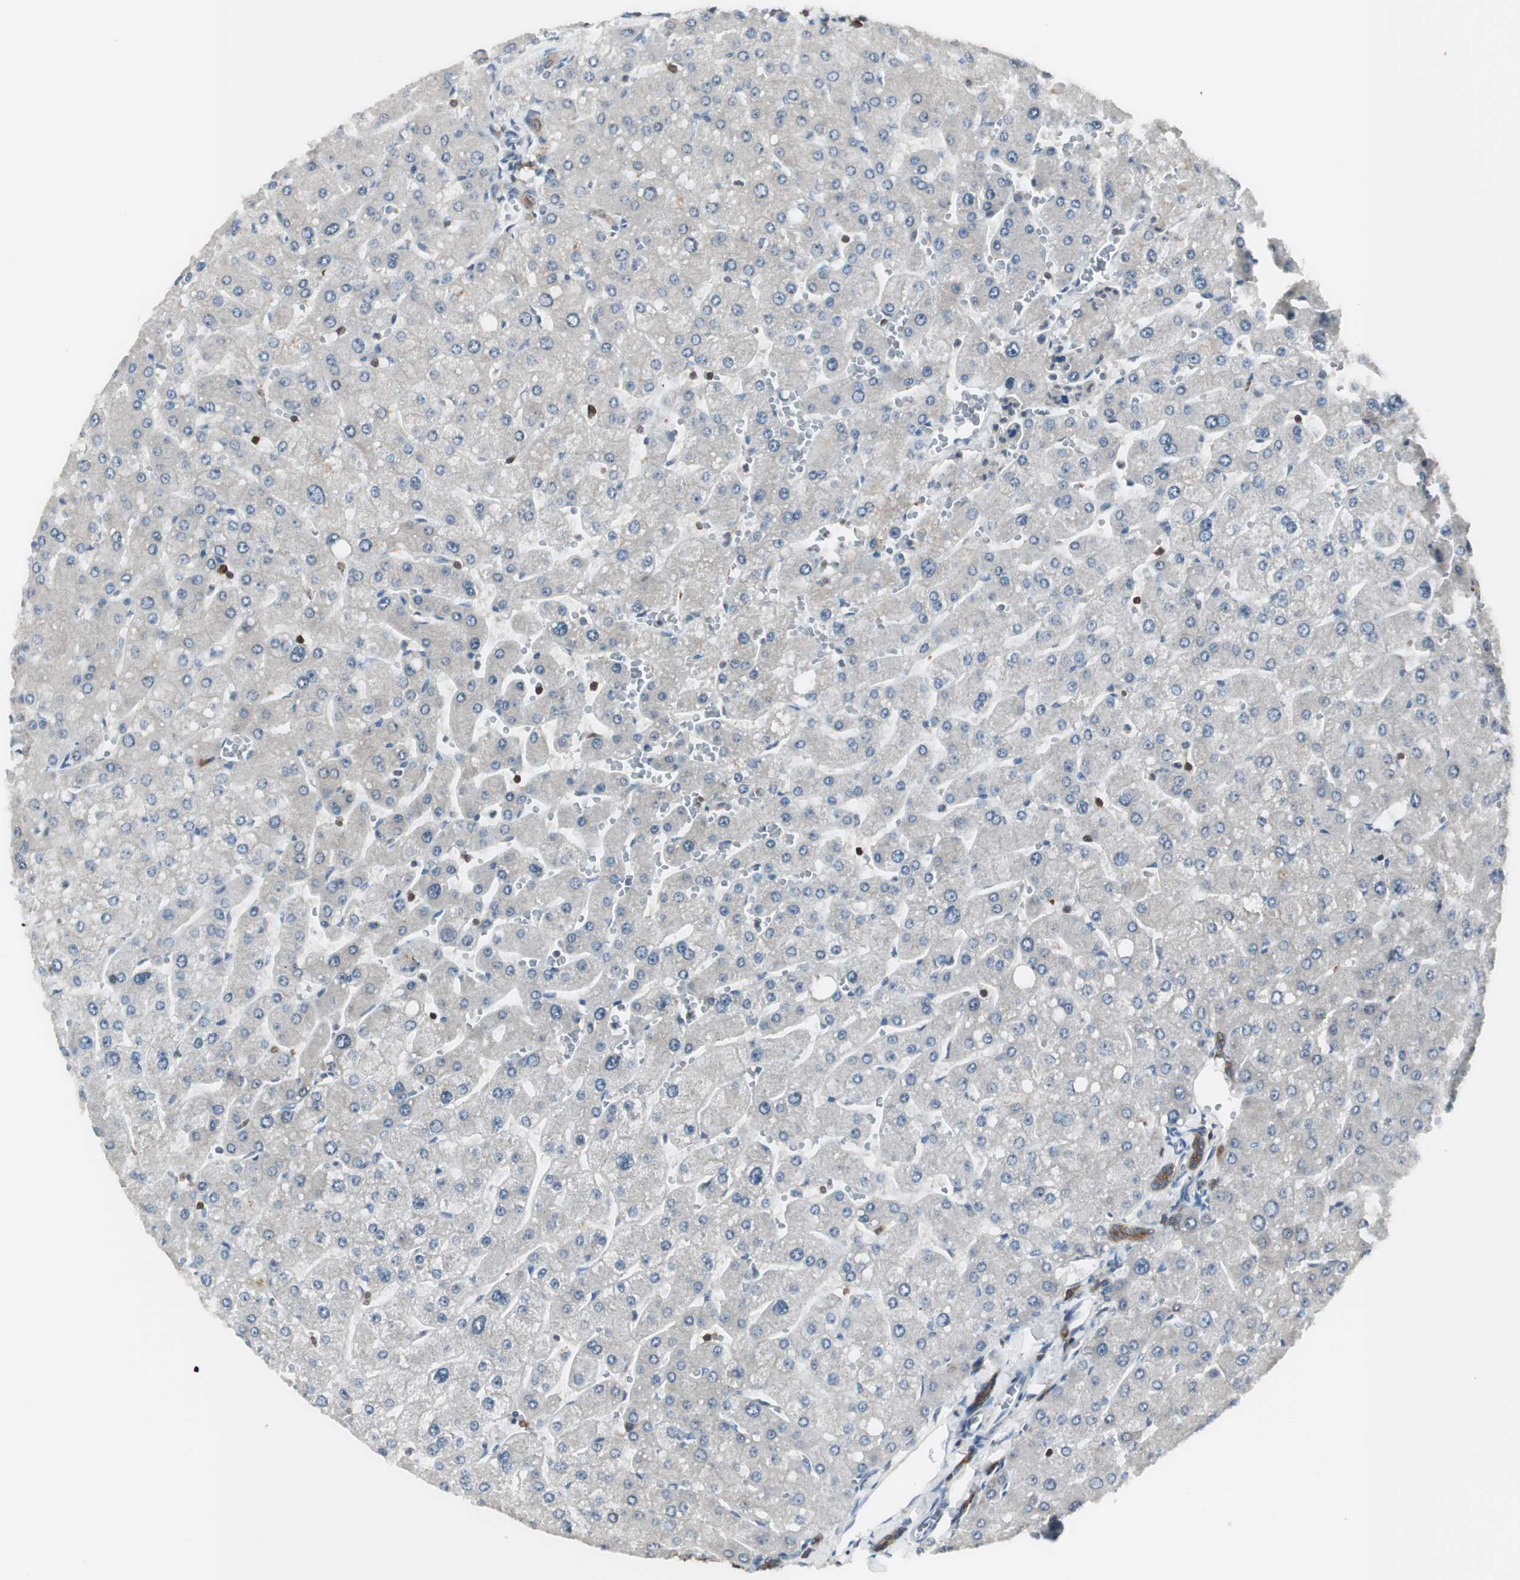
{"staining": {"intensity": "strong", "quantity": ">75%", "location": "cytoplasmic/membranous"}, "tissue": "liver", "cell_type": "Cholangiocytes", "image_type": "normal", "snomed": [{"axis": "morphology", "description": "Normal tissue, NOS"}, {"axis": "topography", "description": "Liver"}], "caption": "Immunohistochemistry photomicrograph of unremarkable human liver stained for a protein (brown), which reveals high levels of strong cytoplasmic/membranous staining in about >75% of cholangiocytes.", "gene": "SLC9A3R1", "patient": {"sex": "male", "age": 55}}